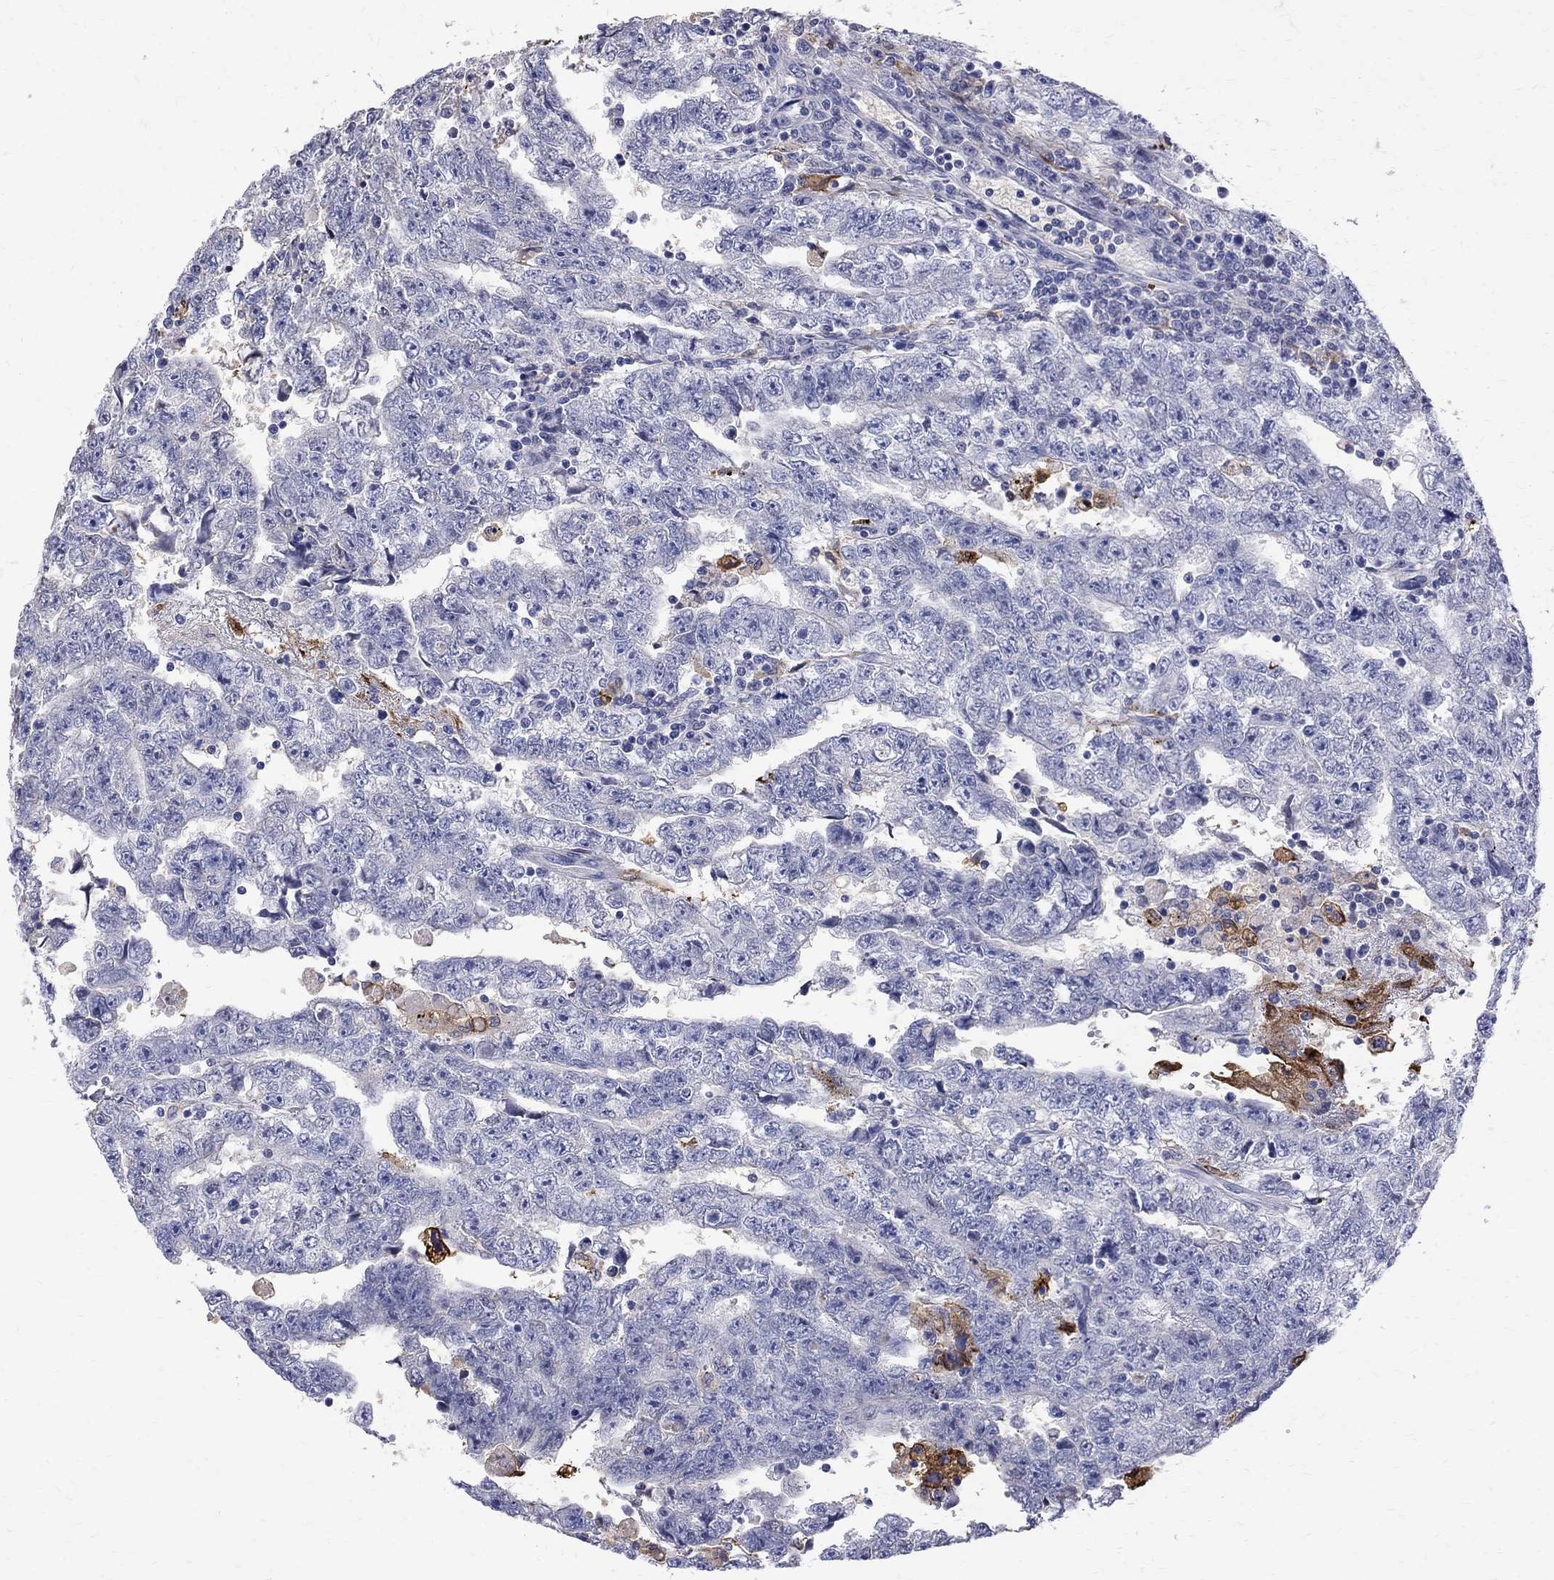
{"staining": {"intensity": "negative", "quantity": "none", "location": "none"}, "tissue": "testis cancer", "cell_type": "Tumor cells", "image_type": "cancer", "snomed": [{"axis": "morphology", "description": "Carcinoma, Embryonal, NOS"}, {"axis": "topography", "description": "Testis"}], "caption": "DAB immunohistochemical staining of embryonal carcinoma (testis) exhibits no significant staining in tumor cells. (DAB (3,3'-diaminobenzidine) immunohistochemistry with hematoxylin counter stain).", "gene": "AGER", "patient": {"sex": "male", "age": 25}}